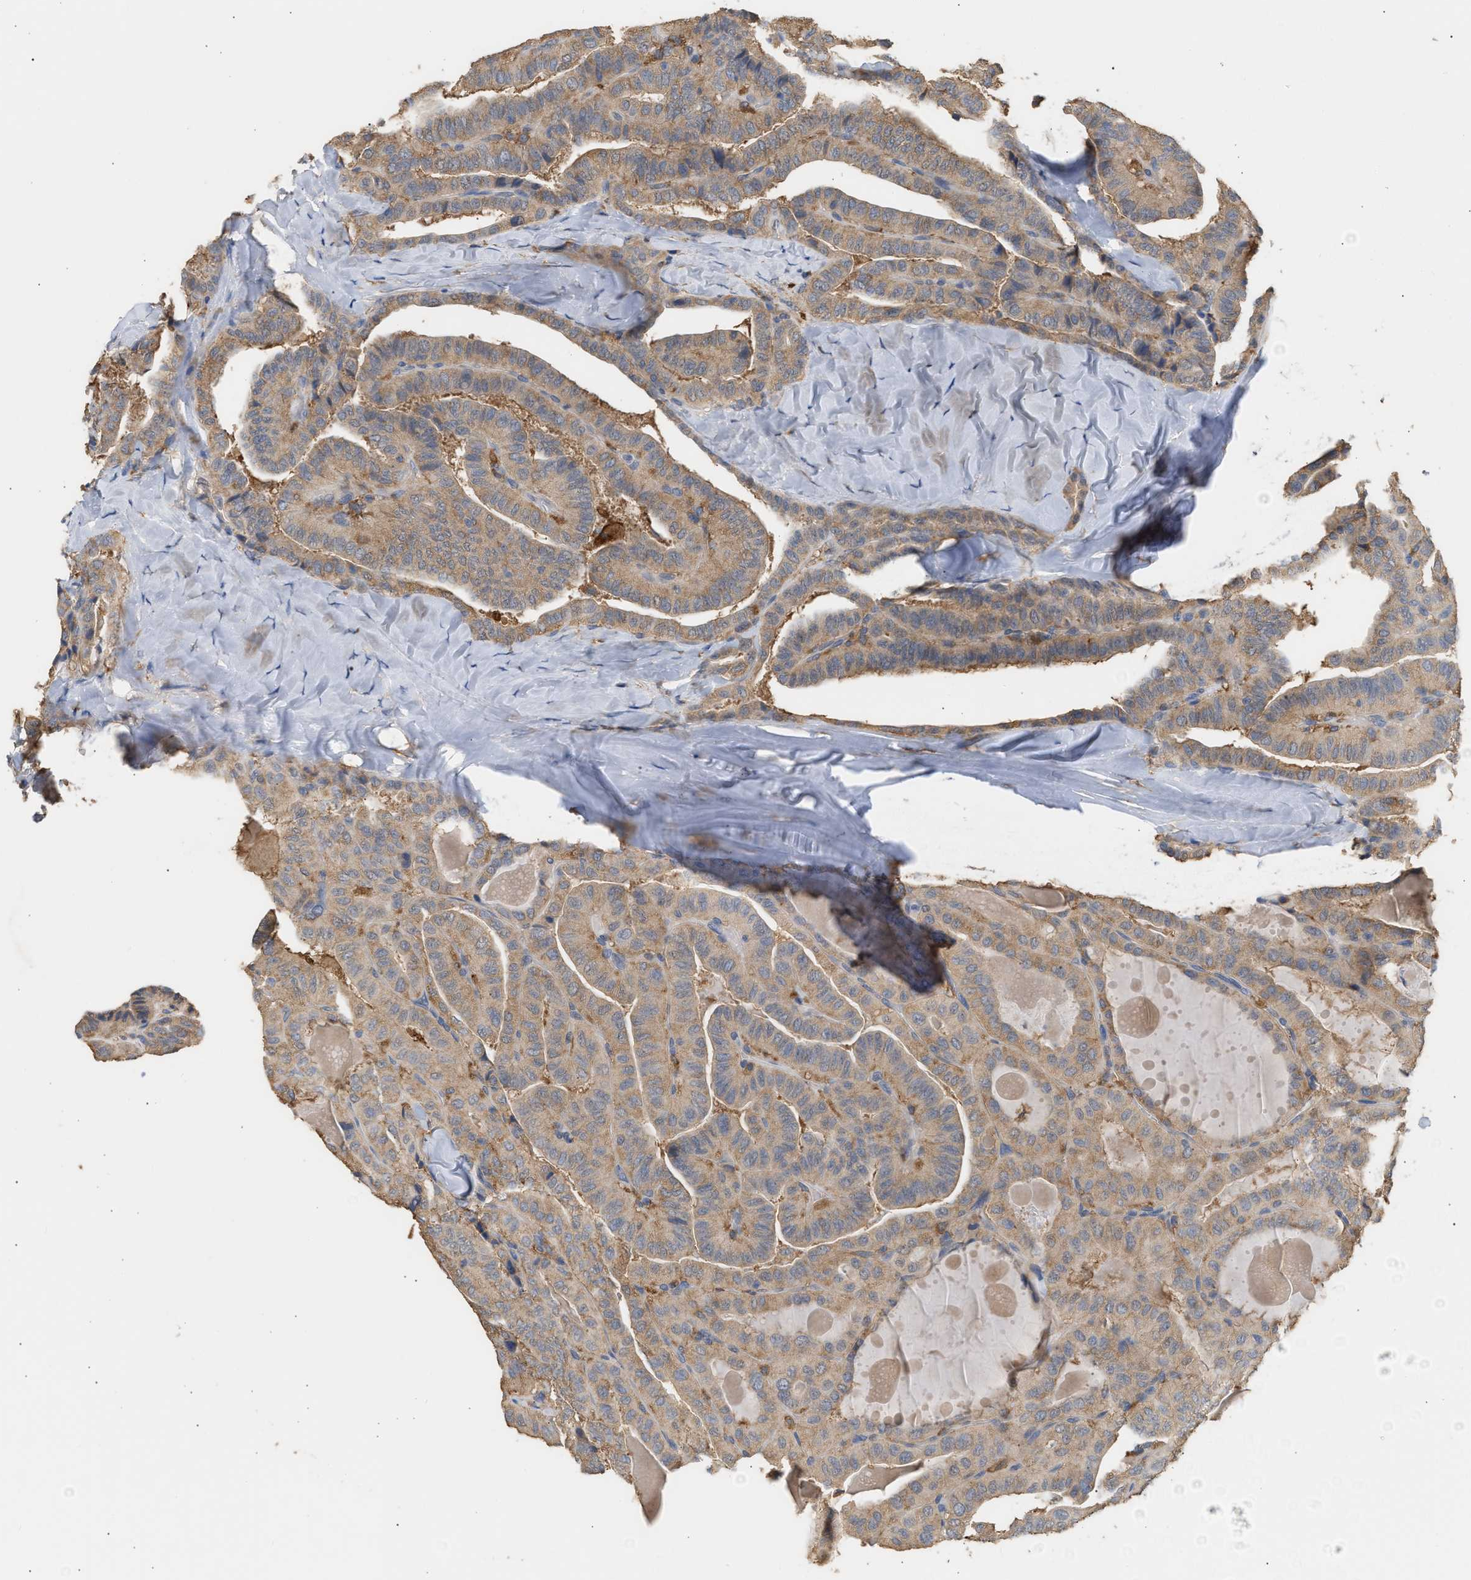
{"staining": {"intensity": "moderate", "quantity": ">75%", "location": "cytoplasmic/membranous"}, "tissue": "thyroid cancer", "cell_type": "Tumor cells", "image_type": "cancer", "snomed": [{"axis": "morphology", "description": "Papillary adenocarcinoma, NOS"}, {"axis": "topography", "description": "Thyroid gland"}], "caption": "Papillary adenocarcinoma (thyroid) stained for a protein (brown) shows moderate cytoplasmic/membranous positive staining in about >75% of tumor cells.", "gene": "GCN1", "patient": {"sex": "male", "age": 77}}